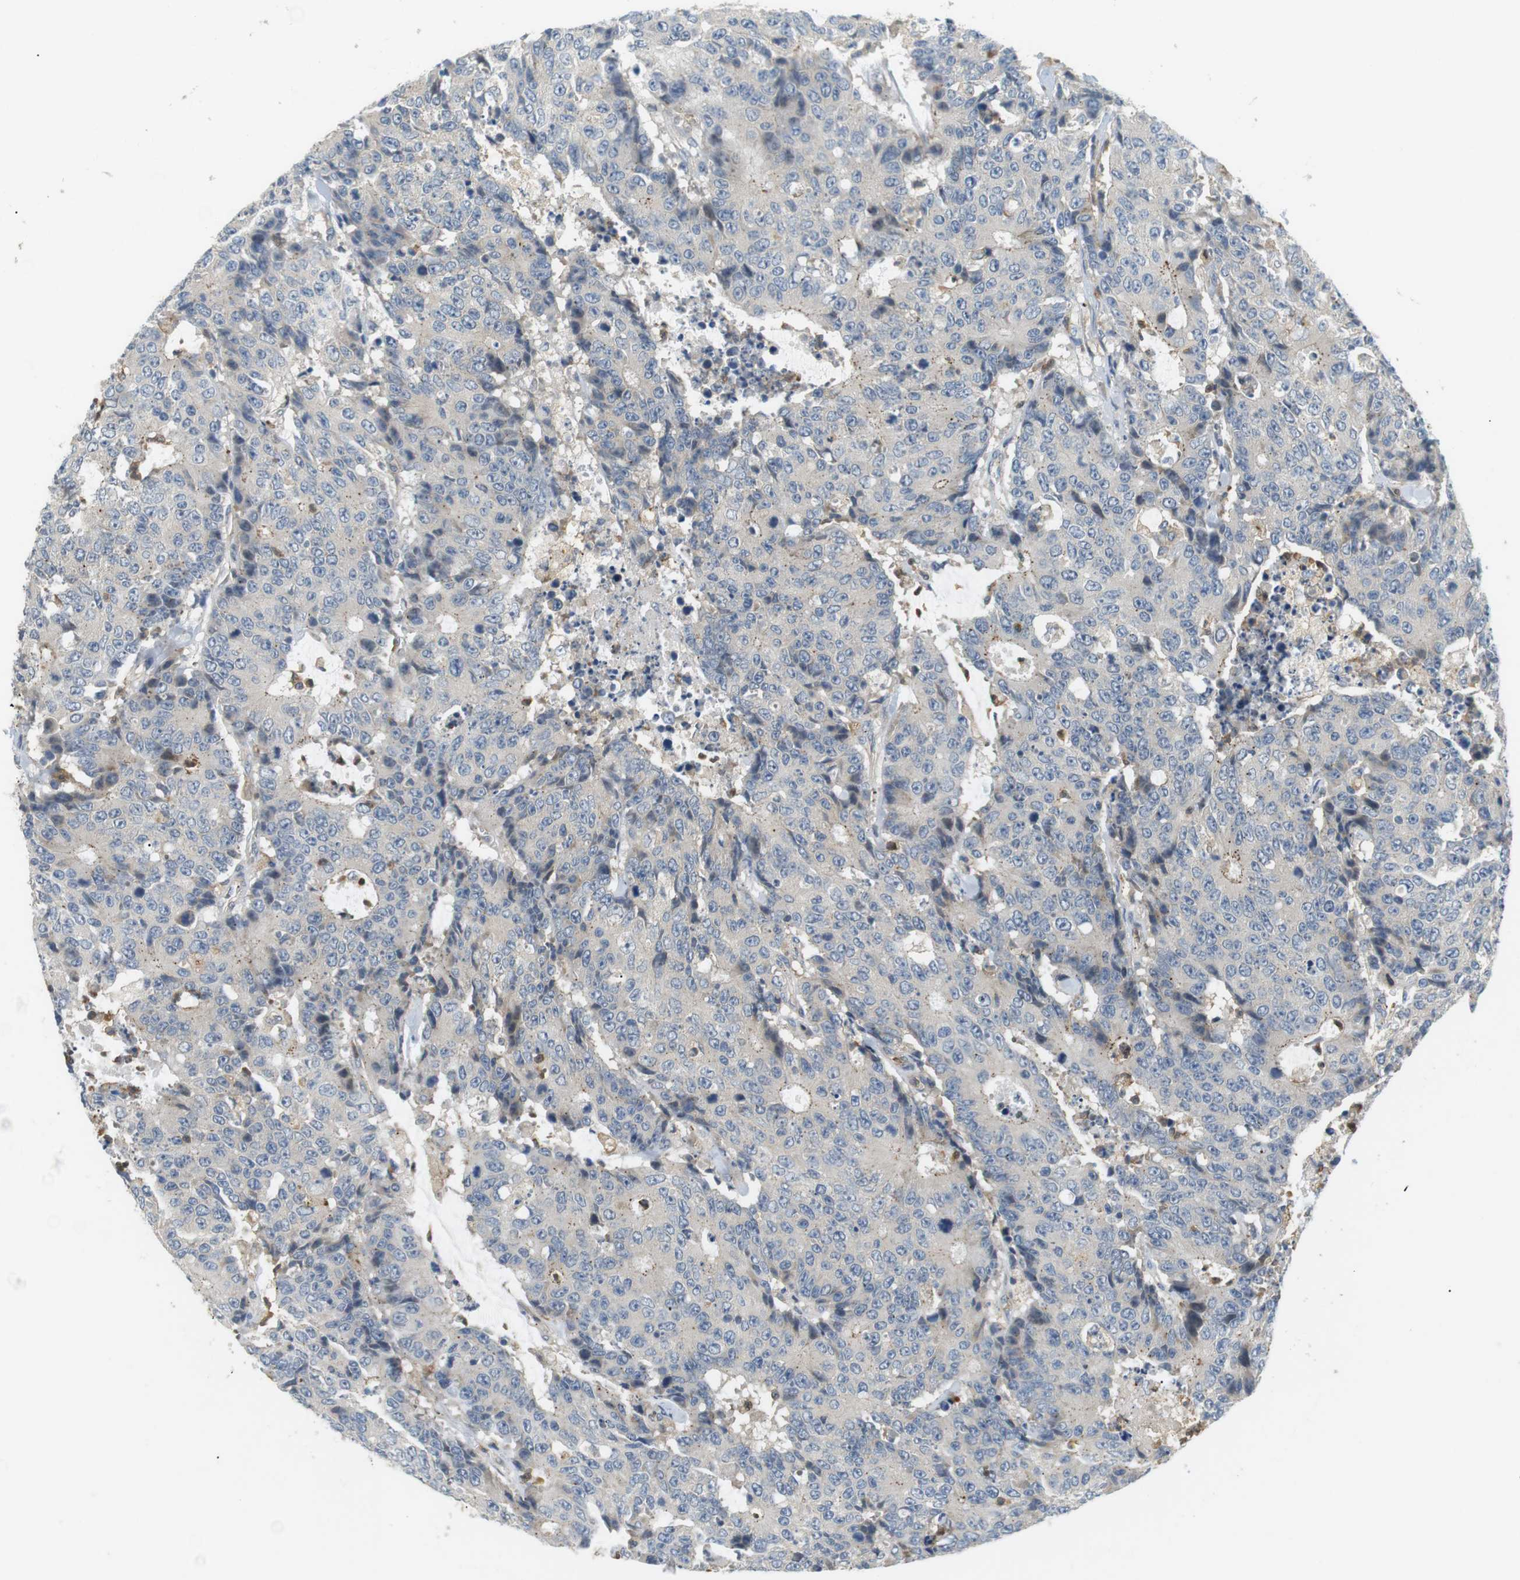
{"staining": {"intensity": "negative", "quantity": "none", "location": "none"}, "tissue": "colorectal cancer", "cell_type": "Tumor cells", "image_type": "cancer", "snomed": [{"axis": "morphology", "description": "Adenocarcinoma, NOS"}, {"axis": "topography", "description": "Colon"}], "caption": "Immunohistochemical staining of human adenocarcinoma (colorectal) demonstrates no significant expression in tumor cells. Nuclei are stained in blue.", "gene": "P2RY1", "patient": {"sex": "female", "age": 86}}